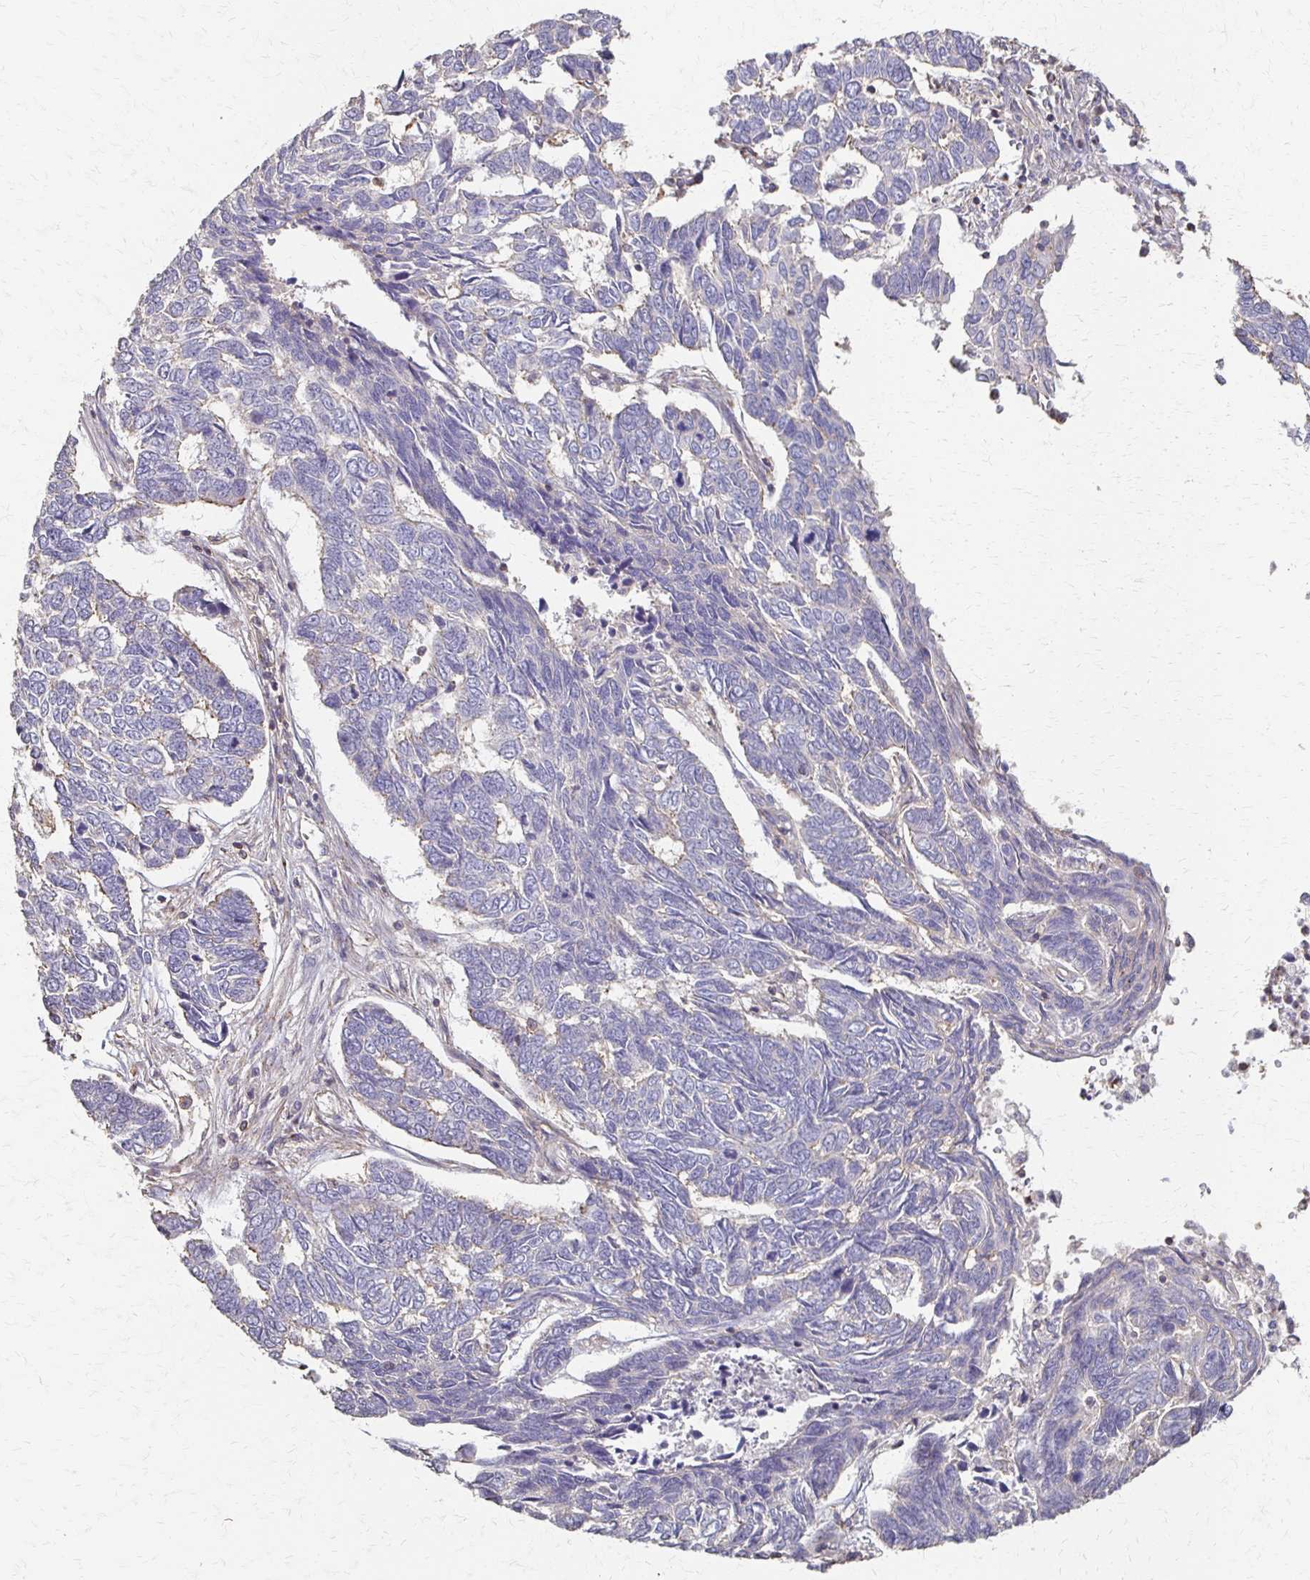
{"staining": {"intensity": "negative", "quantity": "none", "location": "none"}, "tissue": "skin cancer", "cell_type": "Tumor cells", "image_type": "cancer", "snomed": [{"axis": "morphology", "description": "Basal cell carcinoma"}, {"axis": "topography", "description": "Skin"}], "caption": "The immunohistochemistry (IHC) photomicrograph has no significant positivity in tumor cells of basal cell carcinoma (skin) tissue.", "gene": "C1QTNF7", "patient": {"sex": "female", "age": 65}}